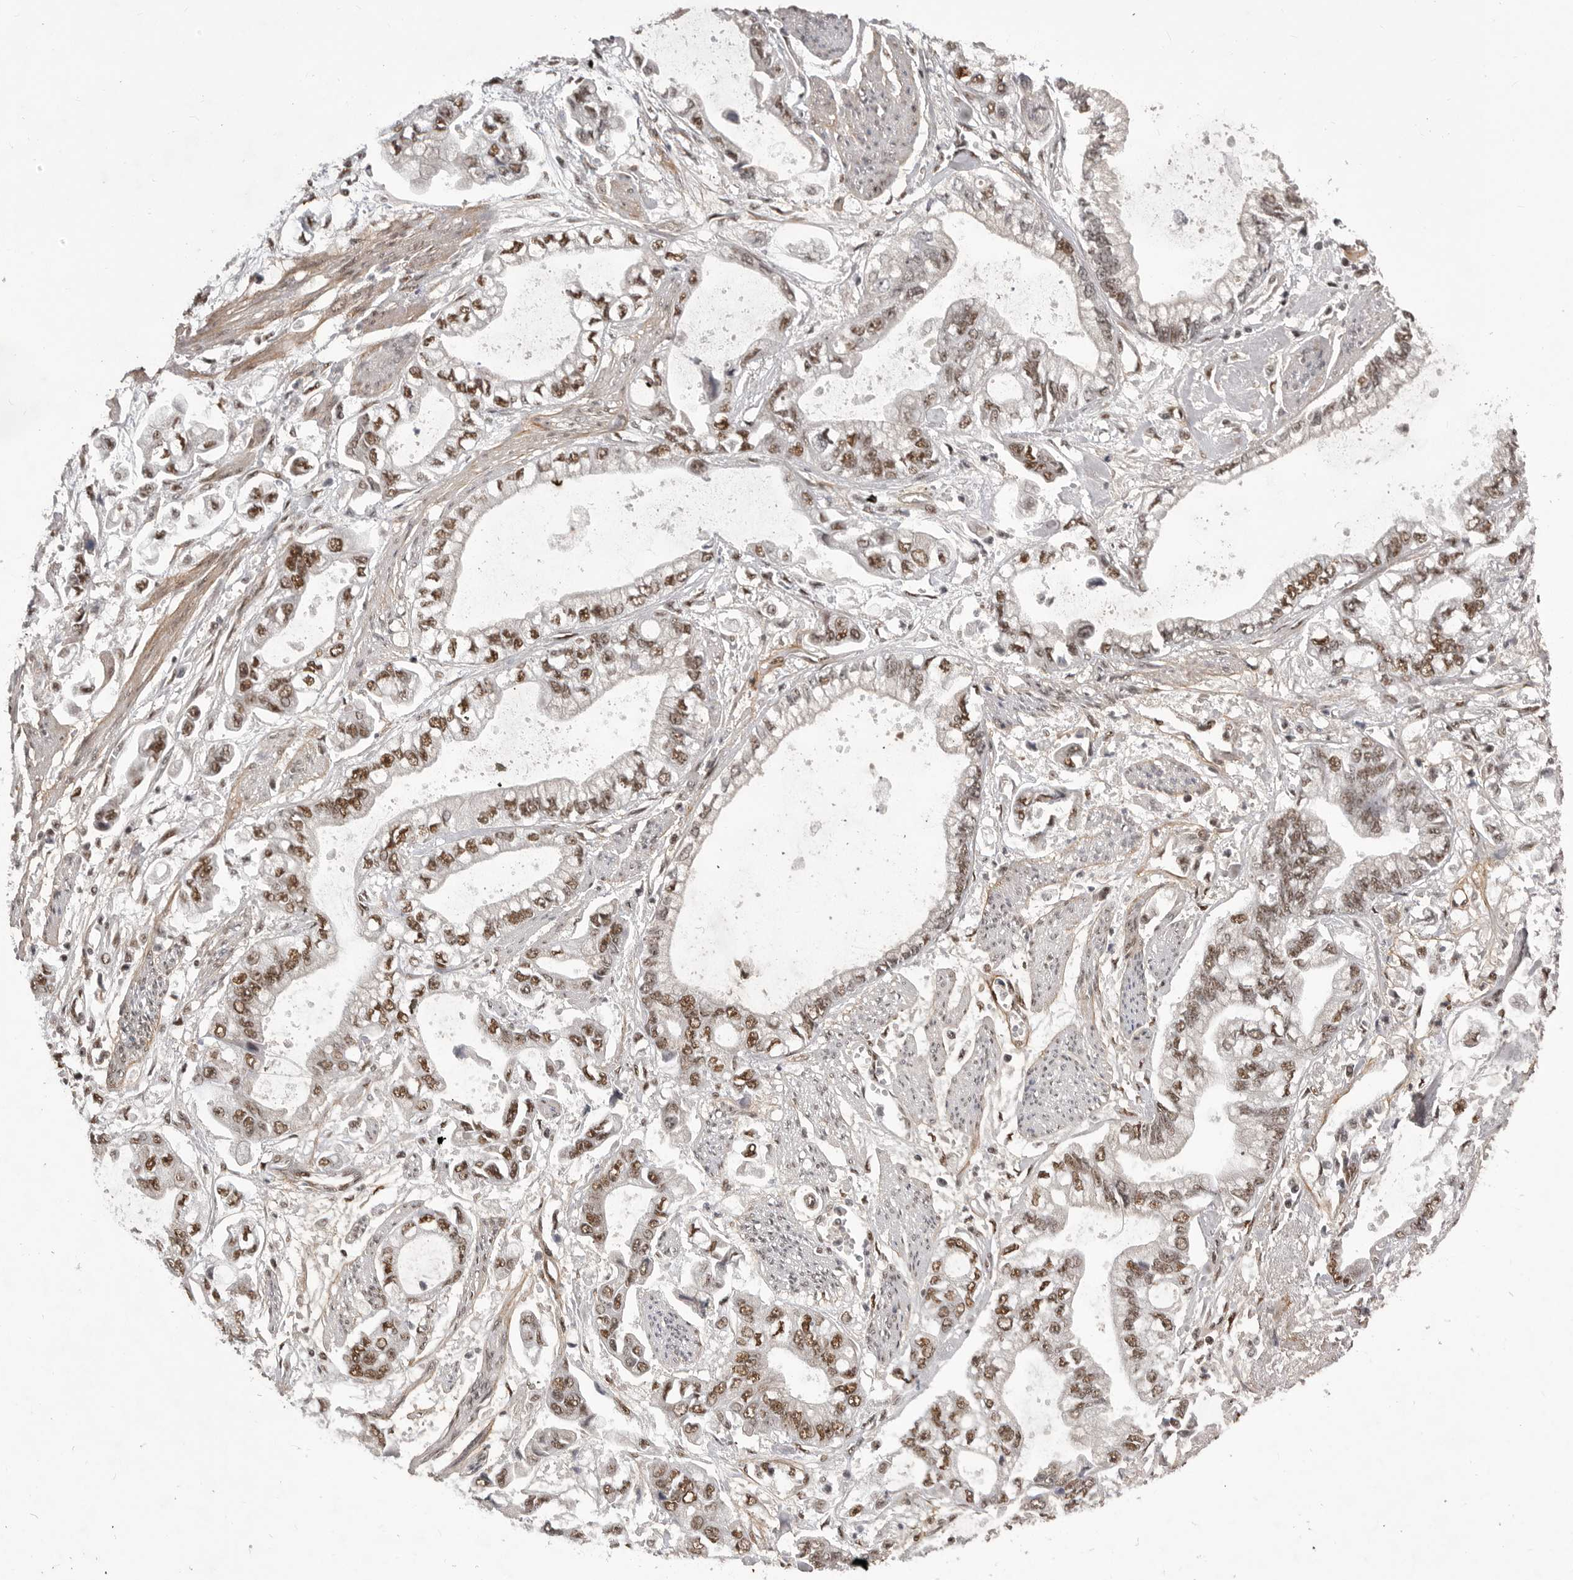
{"staining": {"intensity": "moderate", "quantity": ">75%", "location": "nuclear"}, "tissue": "stomach cancer", "cell_type": "Tumor cells", "image_type": "cancer", "snomed": [{"axis": "morphology", "description": "Normal tissue, NOS"}, {"axis": "morphology", "description": "Adenocarcinoma, NOS"}, {"axis": "topography", "description": "Stomach"}], "caption": "Moderate nuclear staining for a protein is identified in approximately >75% of tumor cells of stomach adenocarcinoma using immunohistochemistry (IHC).", "gene": "PPP1R8", "patient": {"sex": "male", "age": 62}}